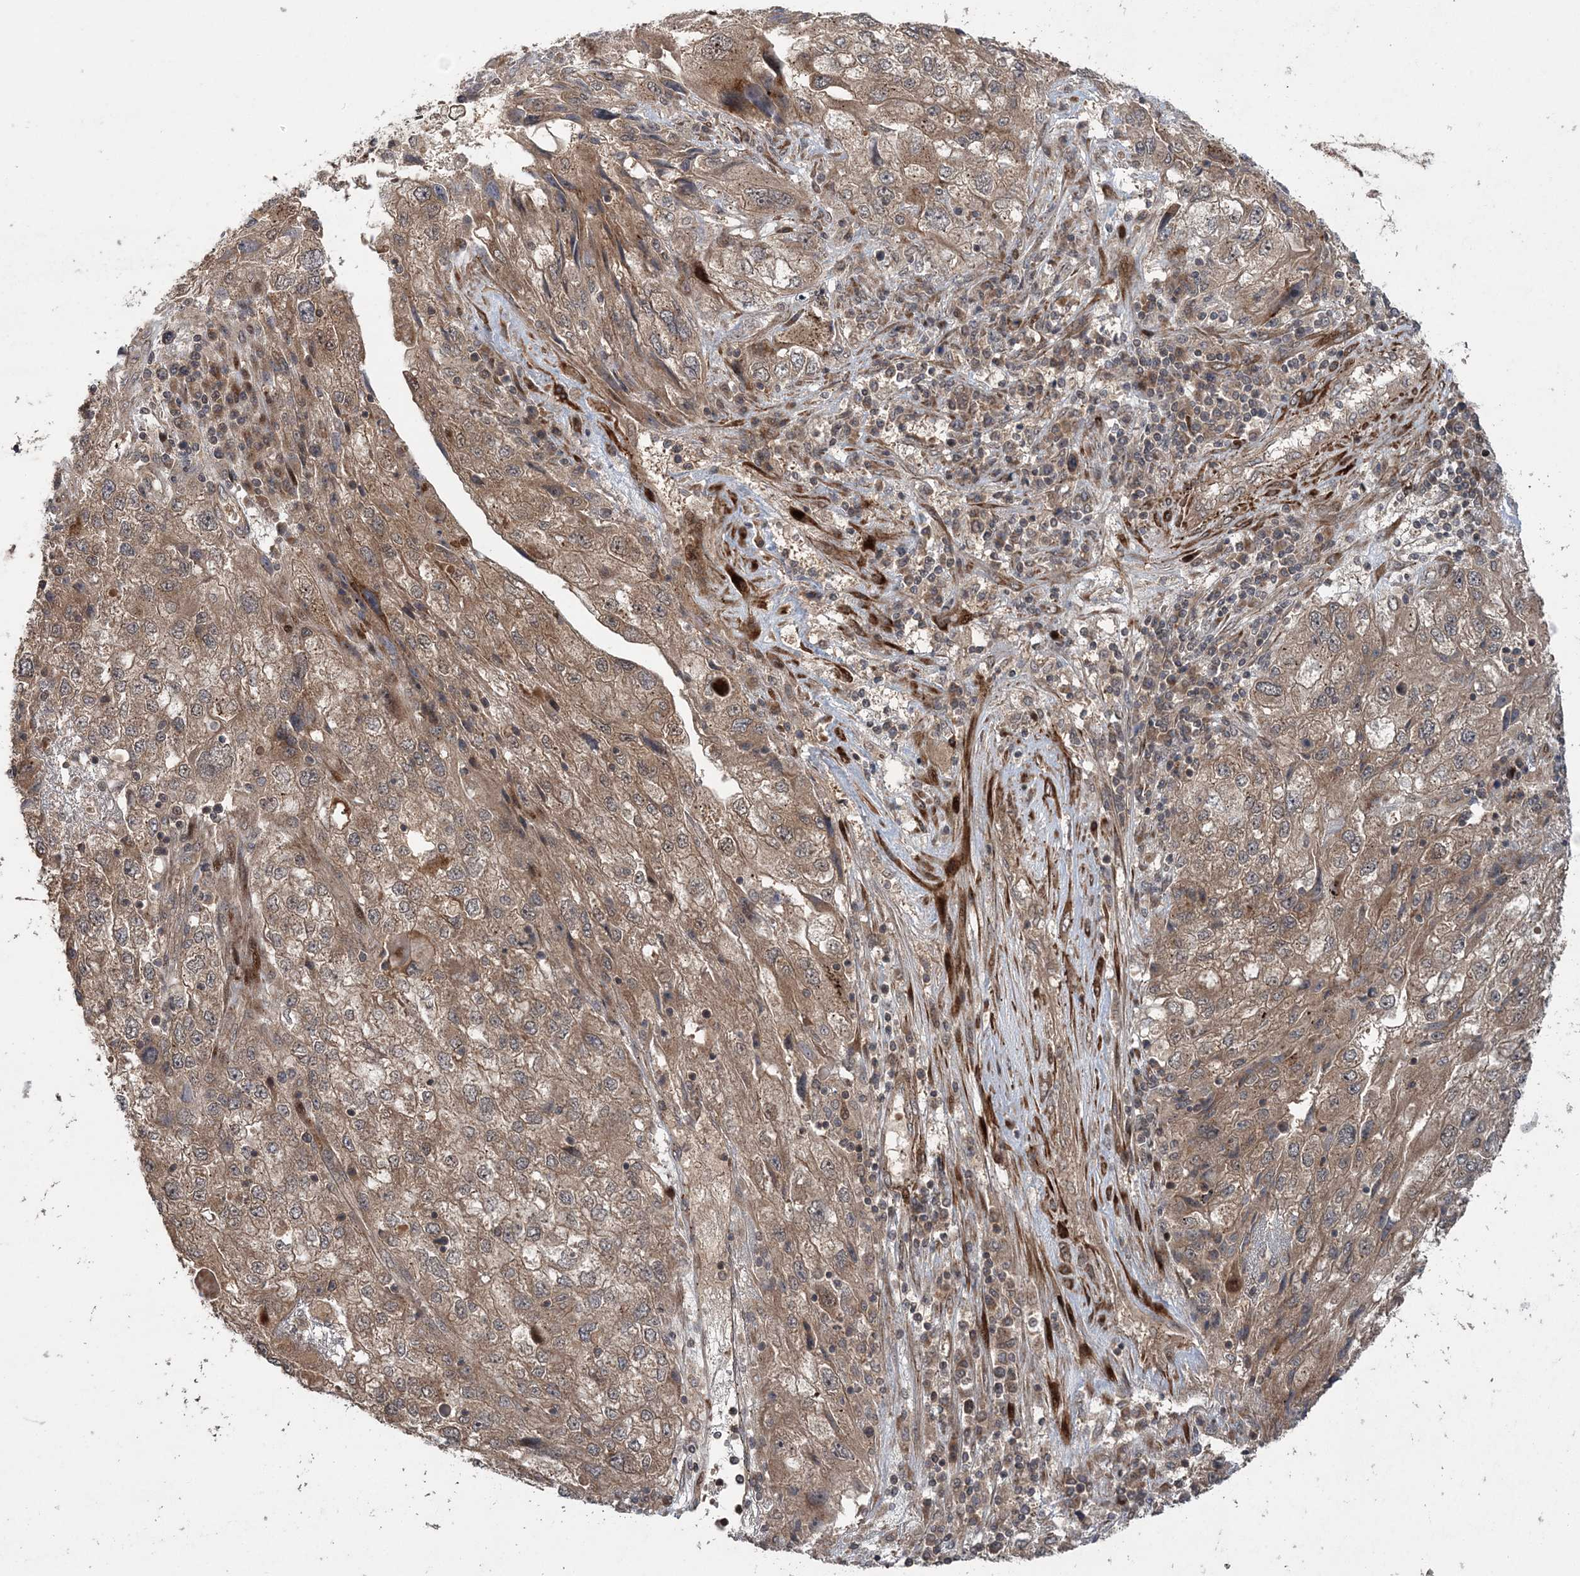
{"staining": {"intensity": "moderate", "quantity": ">75%", "location": "cytoplasmic/membranous"}, "tissue": "endometrial cancer", "cell_type": "Tumor cells", "image_type": "cancer", "snomed": [{"axis": "morphology", "description": "Adenocarcinoma, NOS"}, {"axis": "topography", "description": "Endometrium"}], "caption": "Tumor cells display medium levels of moderate cytoplasmic/membranous staining in about >75% of cells in human endometrial cancer (adenocarcinoma). (DAB IHC, brown staining for protein, blue staining for nuclei).", "gene": "UBTD2", "patient": {"sex": "female", "age": 49}}